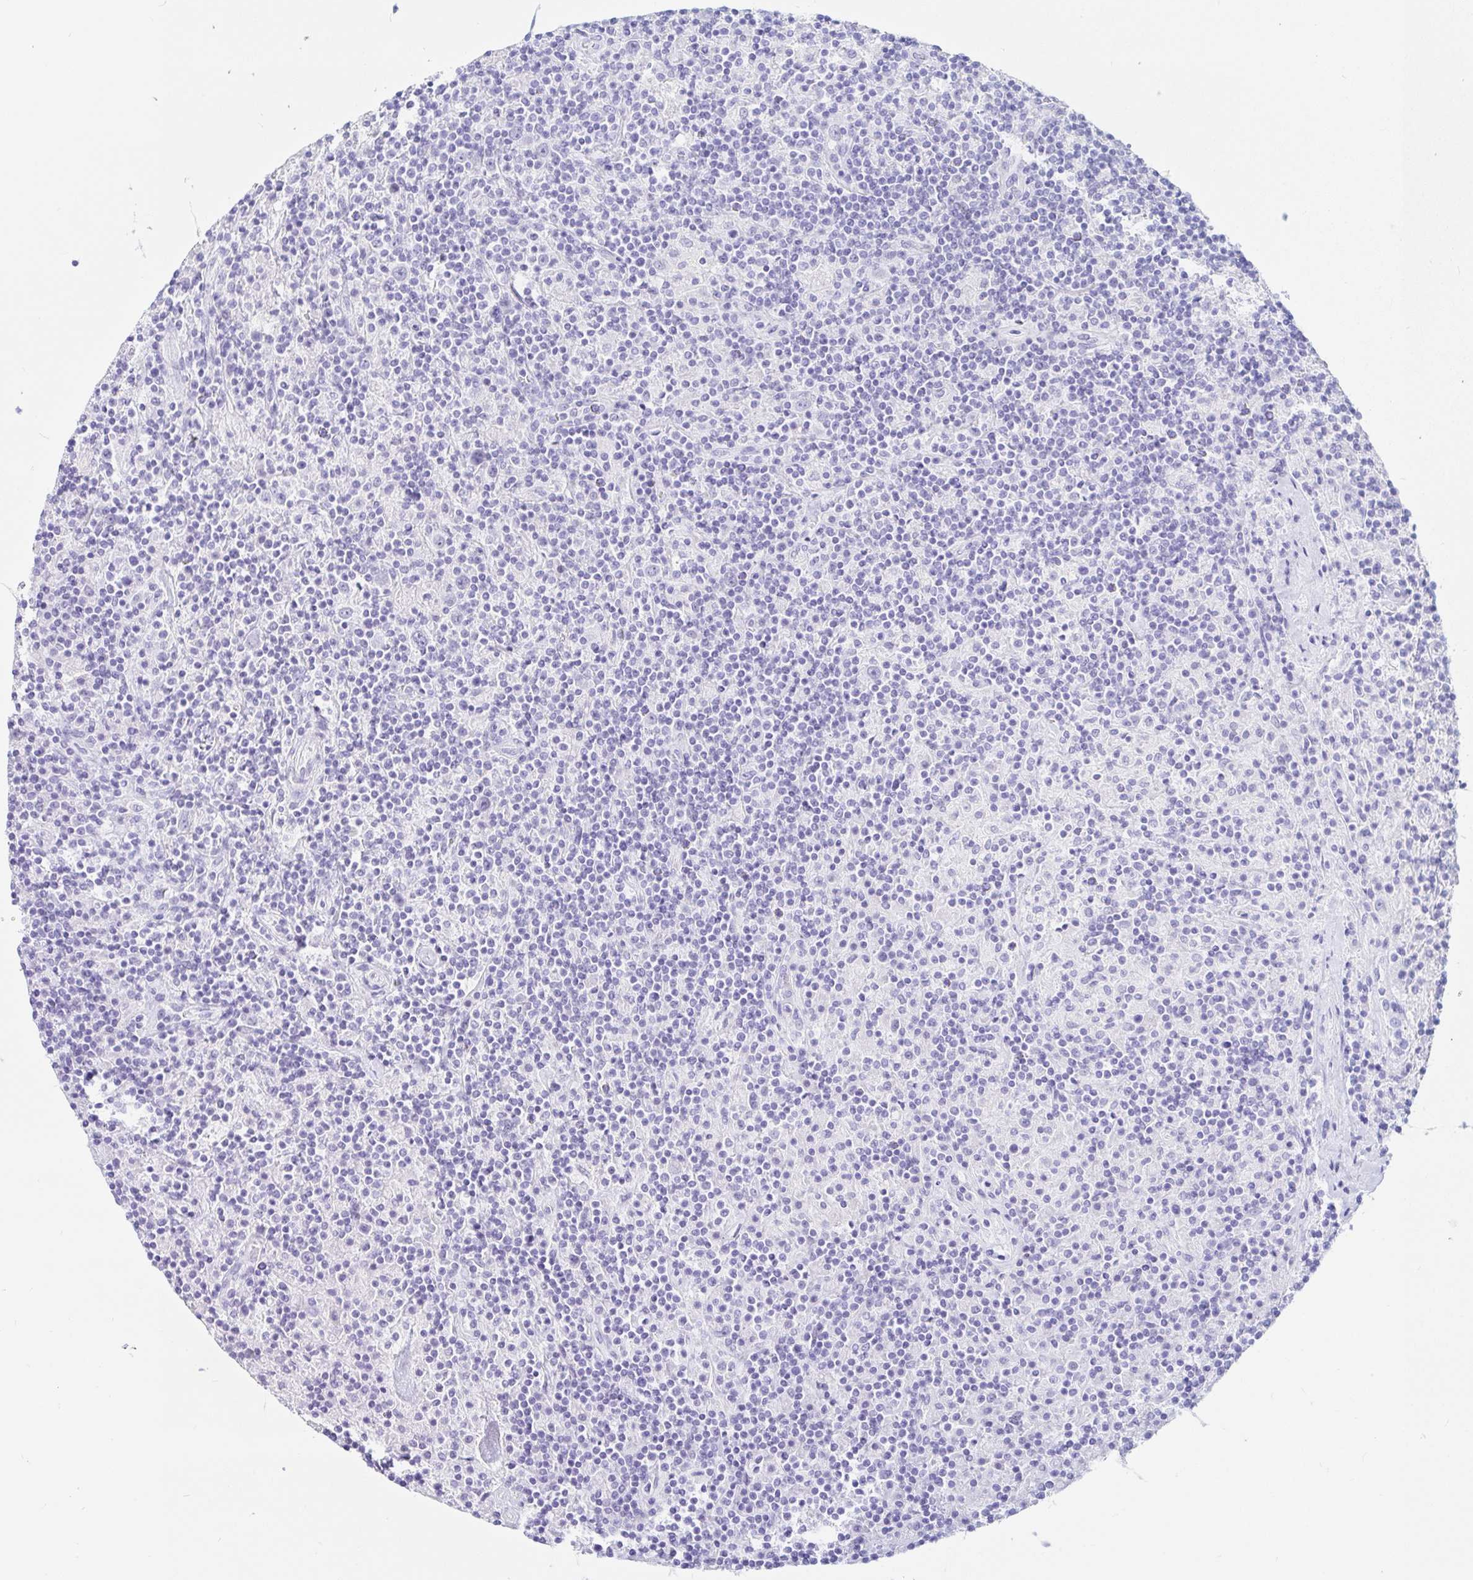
{"staining": {"intensity": "negative", "quantity": "none", "location": "none"}, "tissue": "lymphoma", "cell_type": "Tumor cells", "image_type": "cancer", "snomed": [{"axis": "morphology", "description": "Hodgkin's disease, NOS"}, {"axis": "topography", "description": "Lymph node"}], "caption": "This is a image of immunohistochemistry staining of lymphoma, which shows no positivity in tumor cells.", "gene": "OR6T1", "patient": {"sex": "male", "age": 70}}